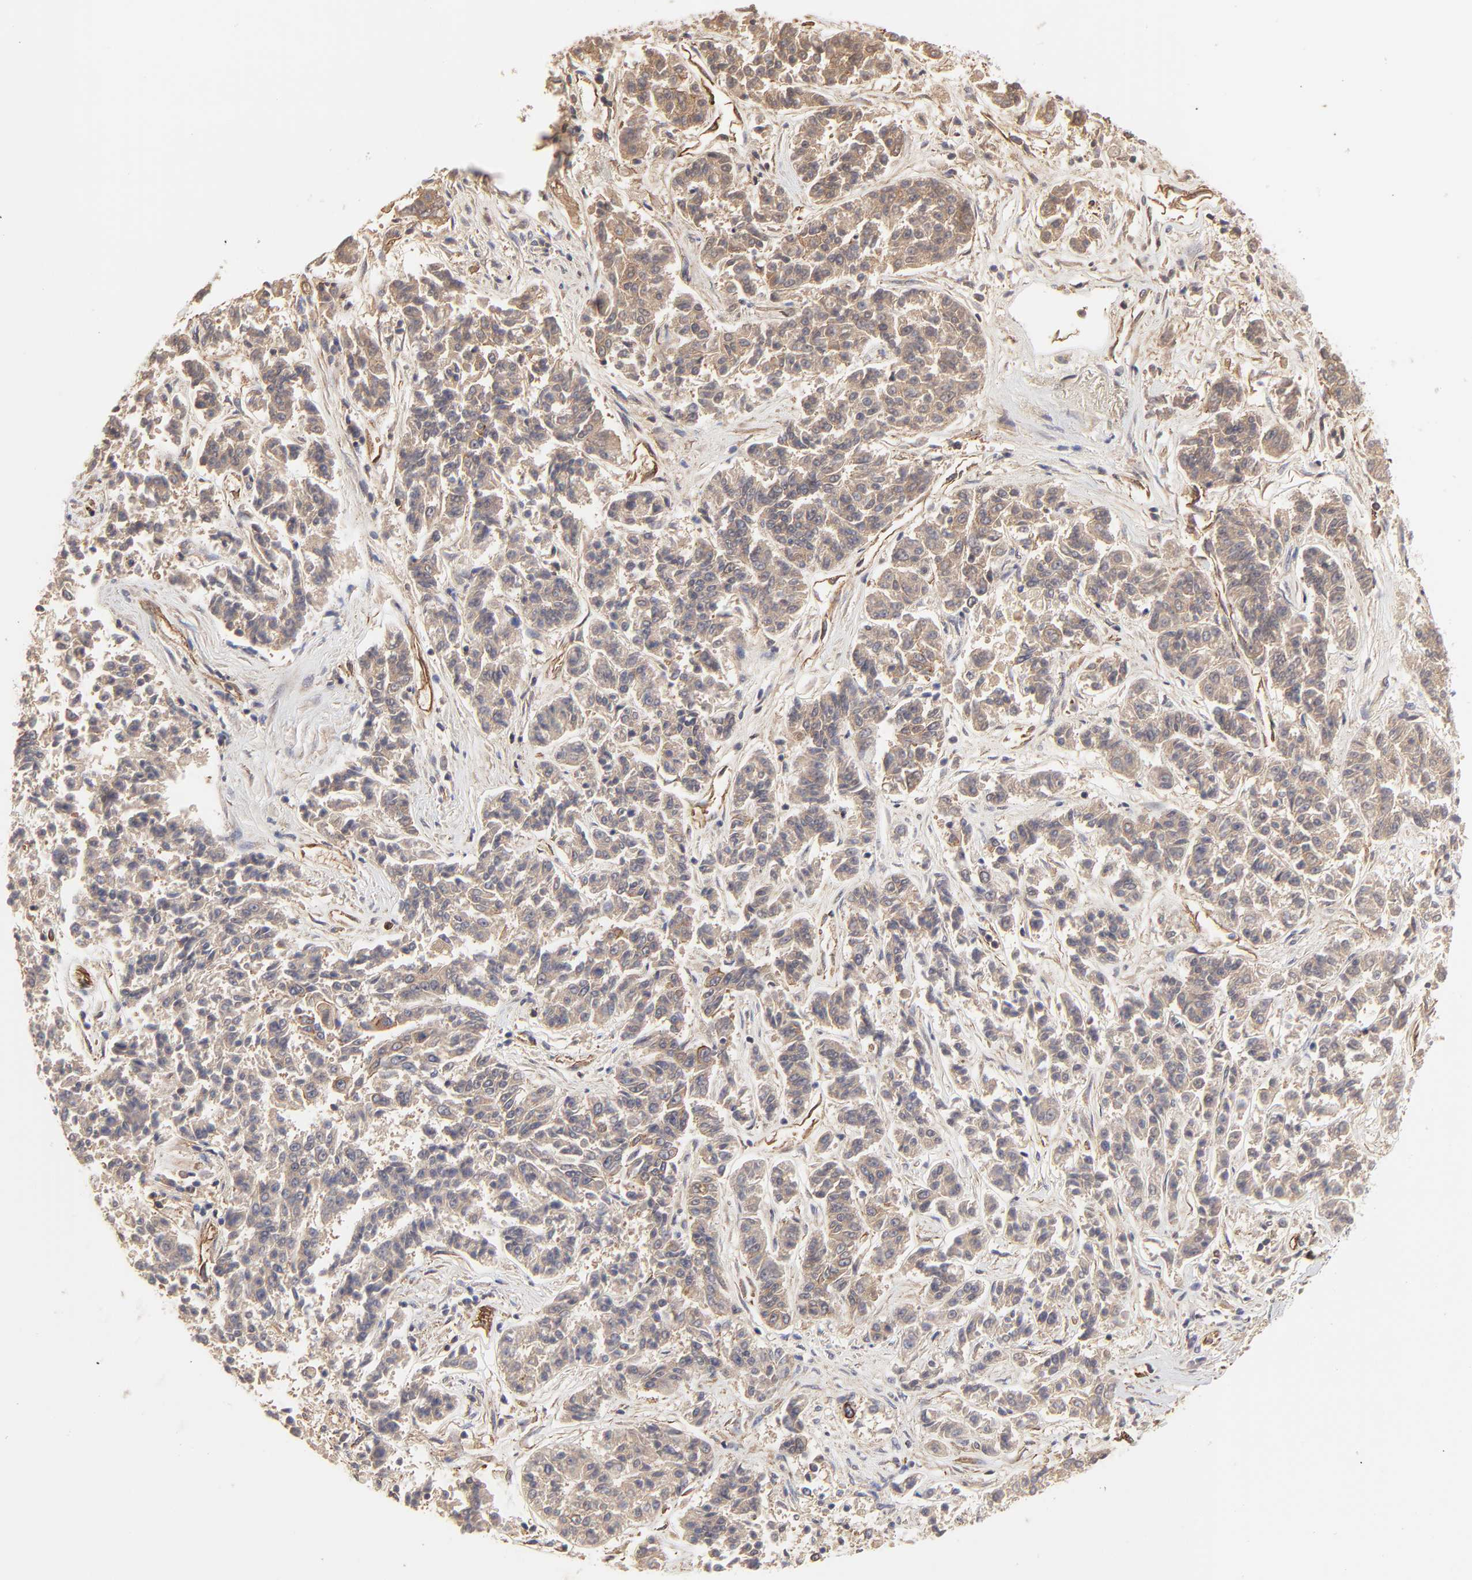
{"staining": {"intensity": "weak", "quantity": "25%-75%", "location": "cytoplasmic/membranous"}, "tissue": "lung cancer", "cell_type": "Tumor cells", "image_type": "cancer", "snomed": [{"axis": "morphology", "description": "Adenocarcinoma, NOS"}, {"axis": "topography", "description": "Lung"}], "caption": "Immunohistochemical staining of lung cancer (adenocarcinoma) shows low levels of weak cytoplasmic/membranous staining in approximately 25%-75% of tumor cells.", "gene": "ARMT1", "patient": {"sex": "male", "age": 84}}